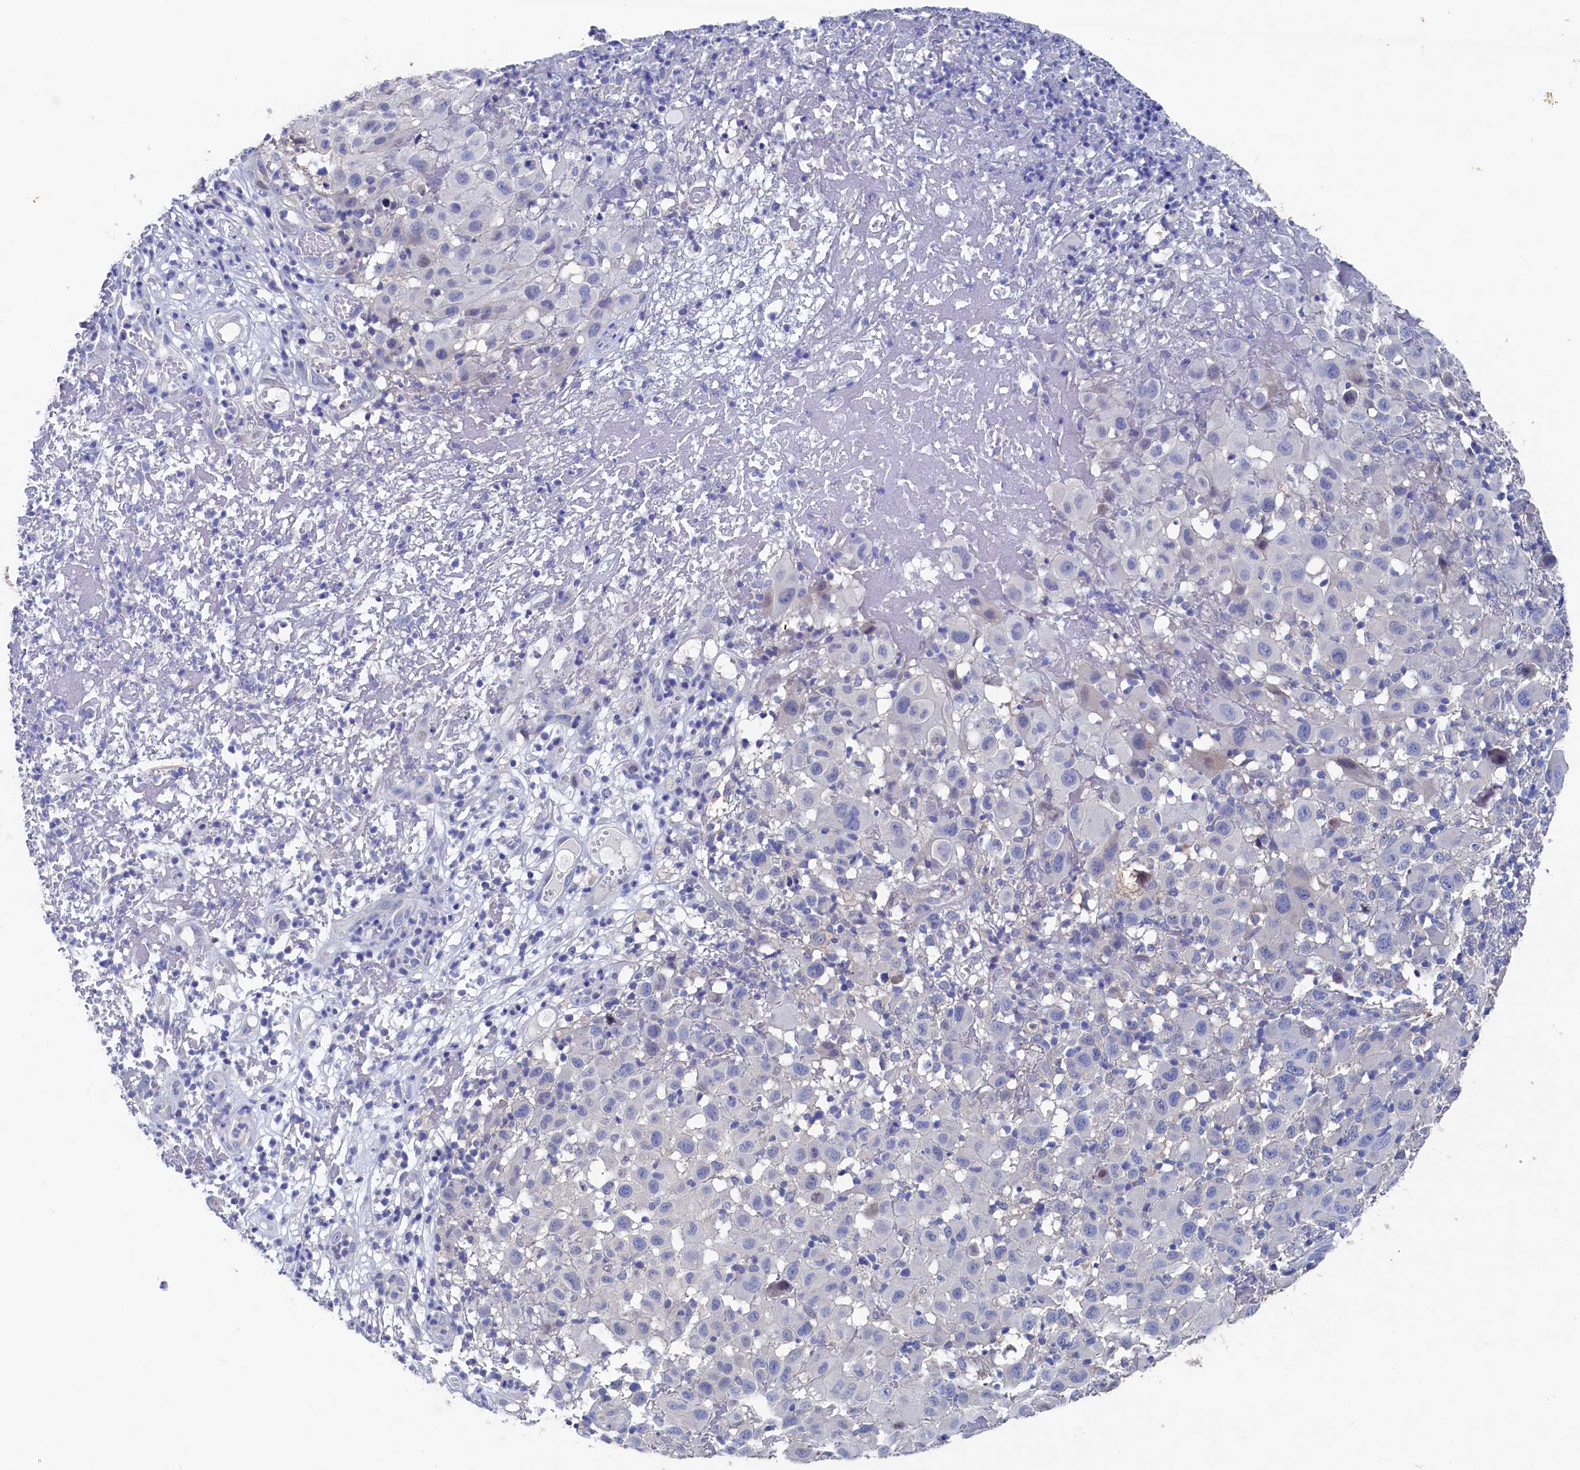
{"staining": {"intensity": "negative", "quantity": "none", "location": "none"}, "tissue": "melanoma", "cell_type": "Tumor cells", "image_type": "cancer", "snomed": [{"axis": "morphology", "description": "Malignant melanoma, NOS"}, {"axis": "topography", "description": "Skin"}], "caption": "Malignant melanoma was stained to show a protein in brown. There is no significant expression in tumor cells. The staining was performed using DAB (3,3'-diaminobenzidine) to visualize the protein expression in brown, while the nuclei were stained in blue with hematoxylin (Magnification: 20x).", "gene": "CBLIF", "patient": {"sex": "male", "age": 73}}